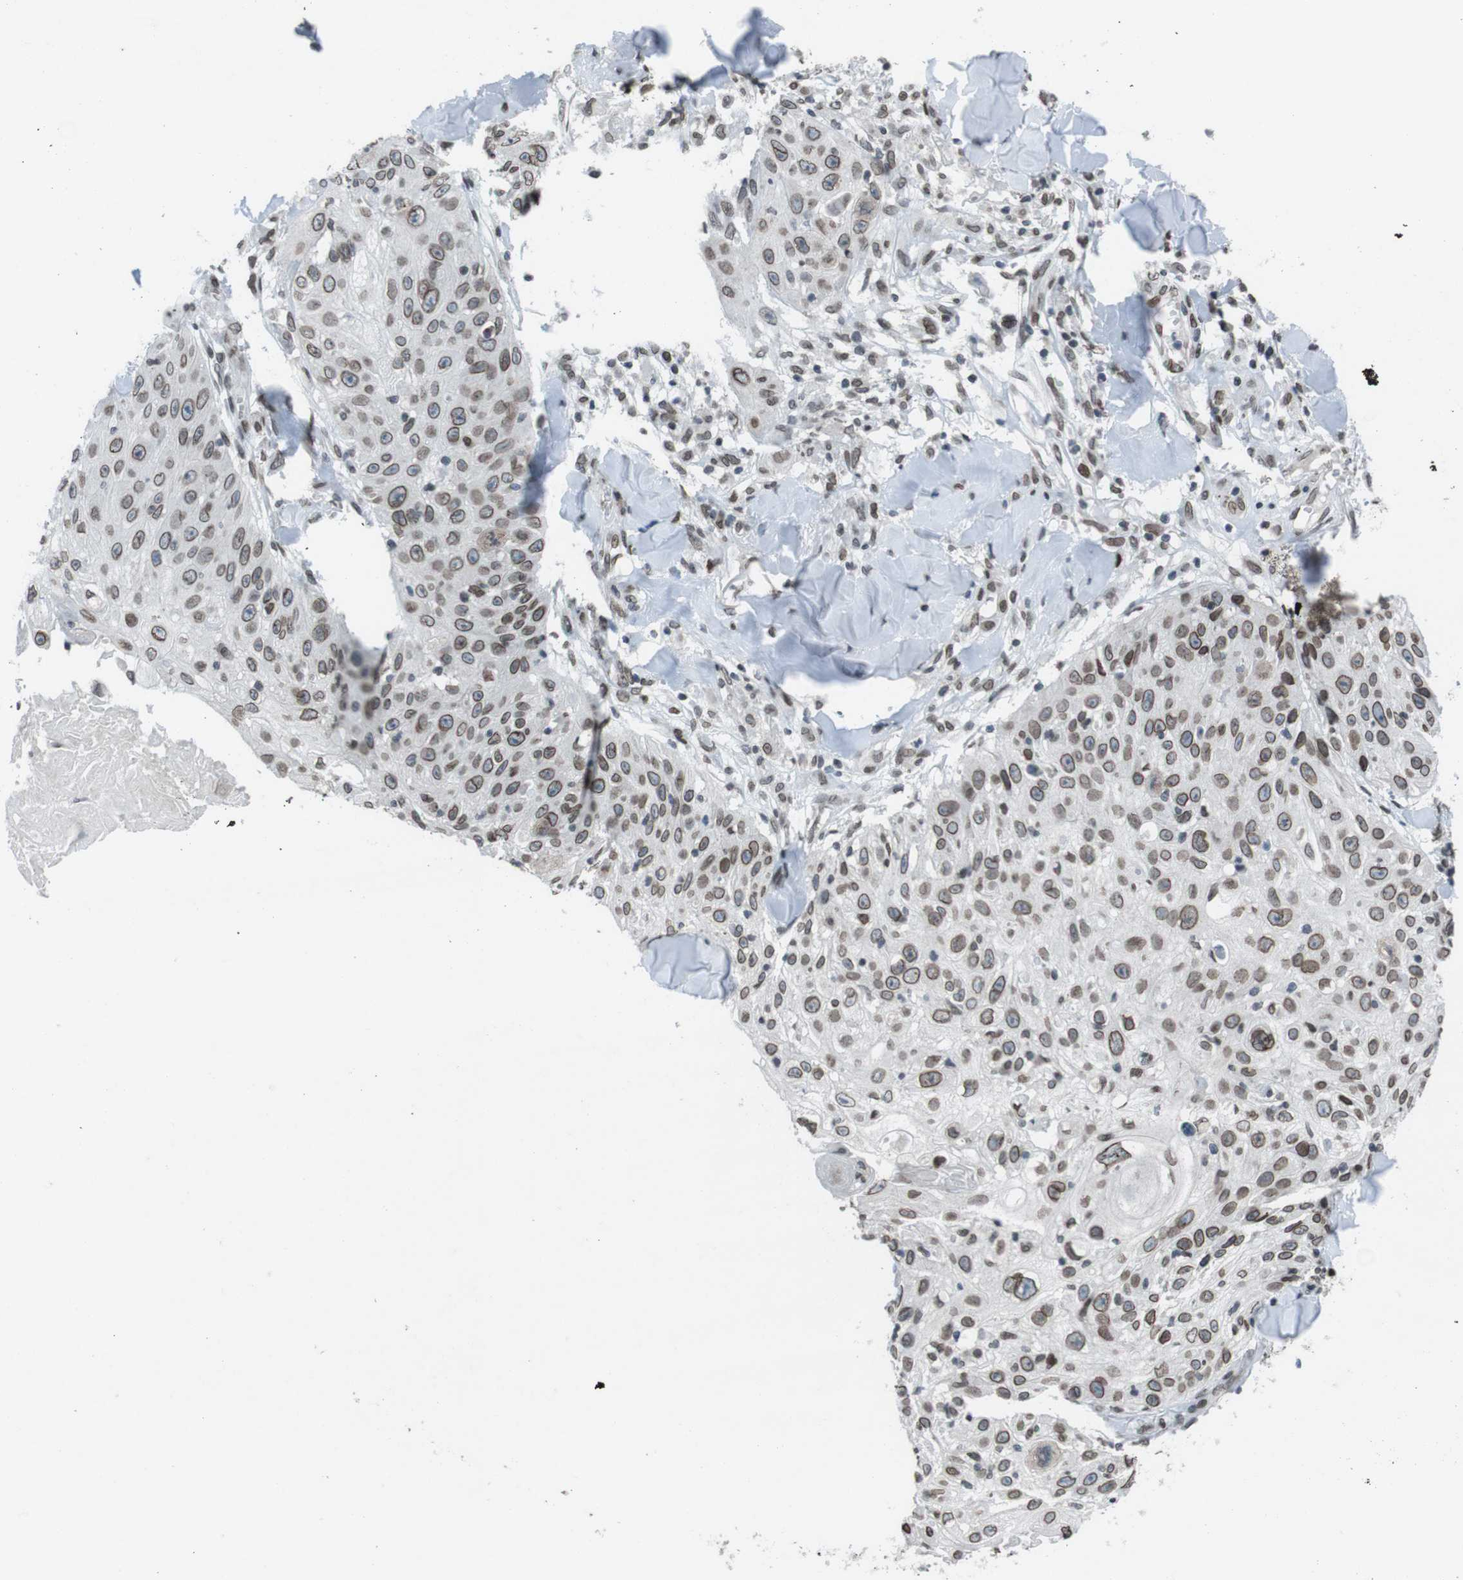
{"staining": {"intensity": "moderate", "quantity": ">75%", "location": "cytoplasmic/membranous,nuclear"}, "tissue": "skin cancer", "cell_type": "Tumor cells", "image_type": "cancer", "snomed": [{"axis": "morphology", "description": "Squamous cell carcinoma, NOS"}, {"axis": "topography", "description": "Skin"}], "caption": "IHC of skin squamous cell carcinoma exhibits medium levels of moderate cytoplasmic/membranous and nuclear positivity in approximately >75% of tumor cells.", "gene": "MAD1L1", "patient": {"sex": "male", "age": 86}}